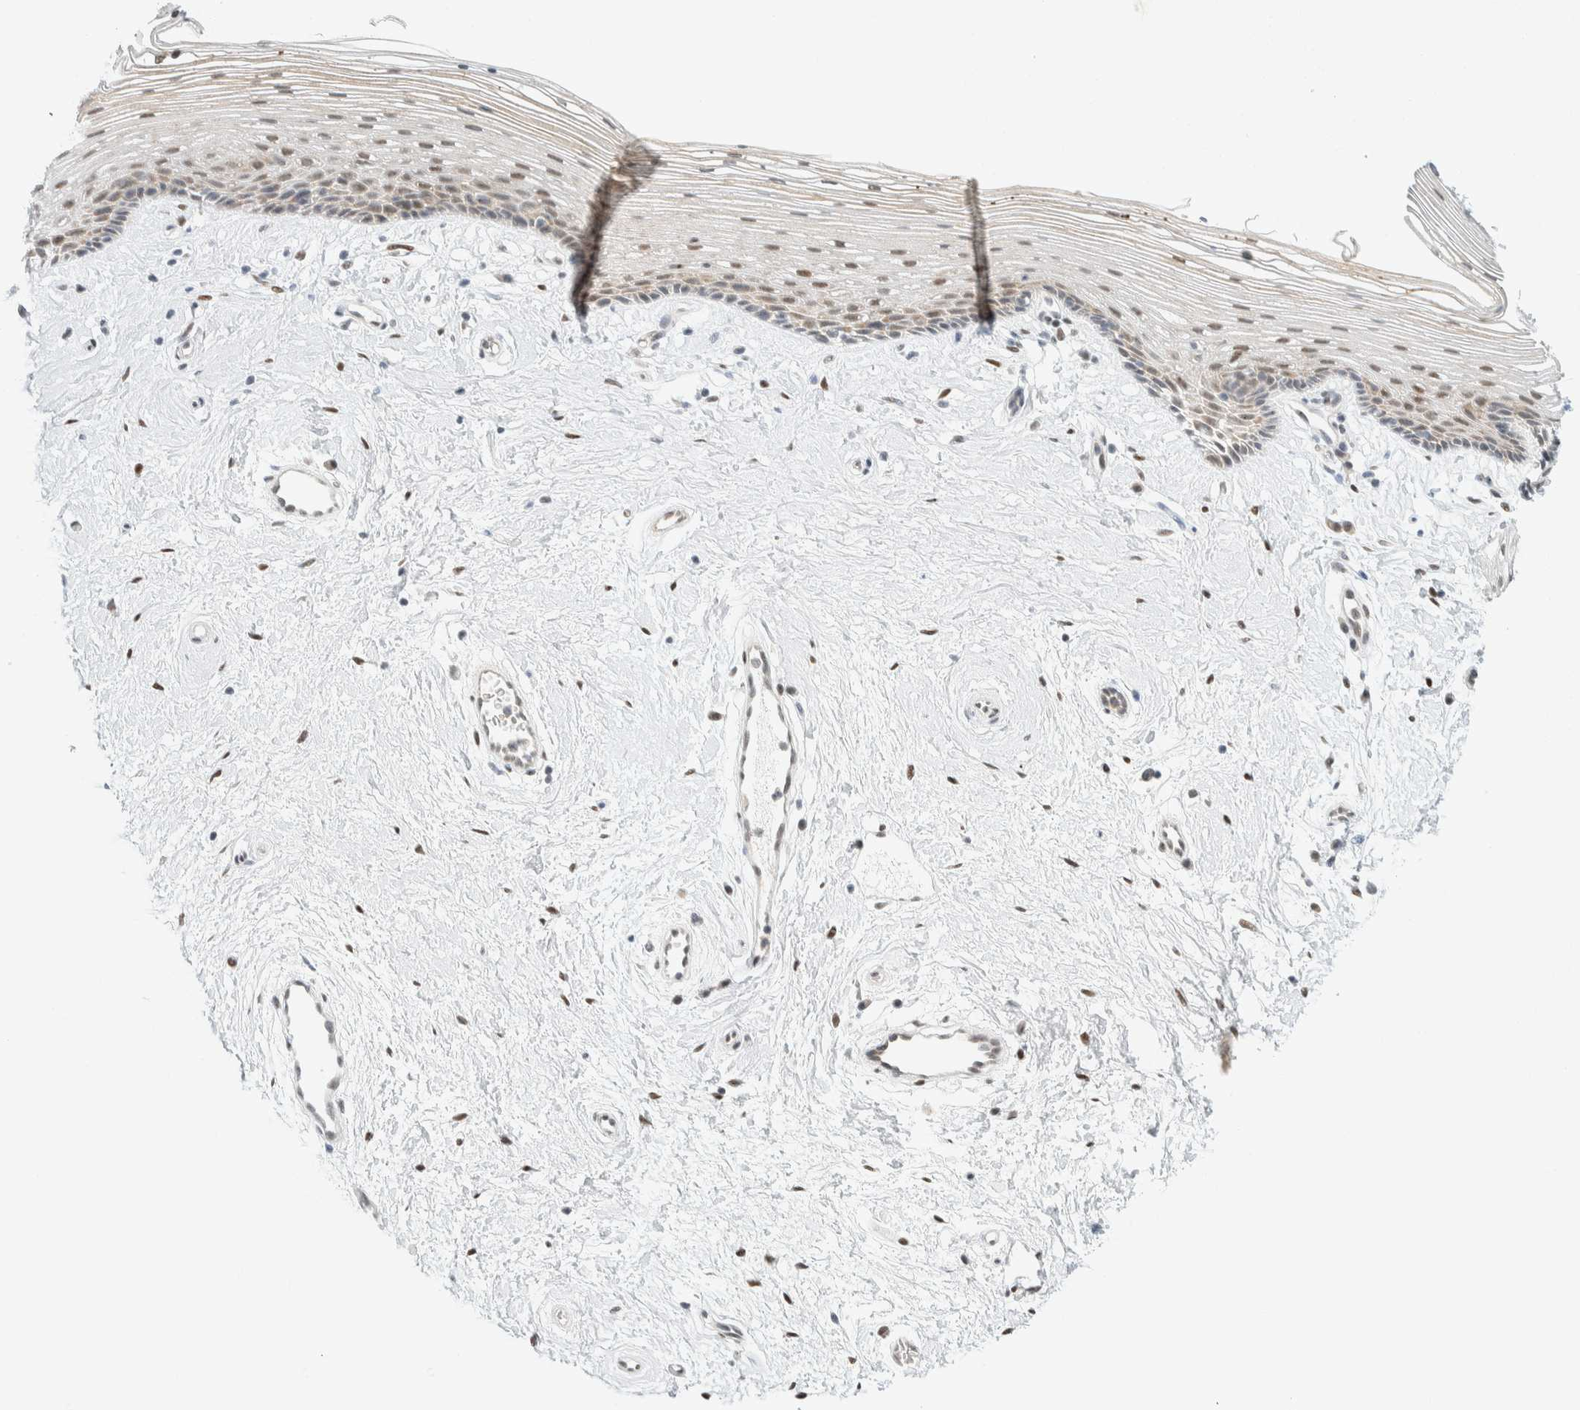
{"staining": {"intensity": "moderate", "quantity": "<25%", "location": "nuclear"}, "tissue": "vagina", "cell_type": "Squamous epithelial cells", "image_type": "normal", "snomed": [{"axis": "morphology", "description": "Normal tissue, NOS"}, {"axis": "topography", "description": "Vagina"}], "caption": "Immunohistochemical staining of unremarkable human vagina displays low levels of moderate nuclear positivity in about <25% of squamous epithelial cells. The staining is performed using DAB brown chromogen to label protein expression. The nuclei are counter-stained blue using hematoxylin.", "gene": "ZNF683", "patient": {"sex": "female", "age": 46}}